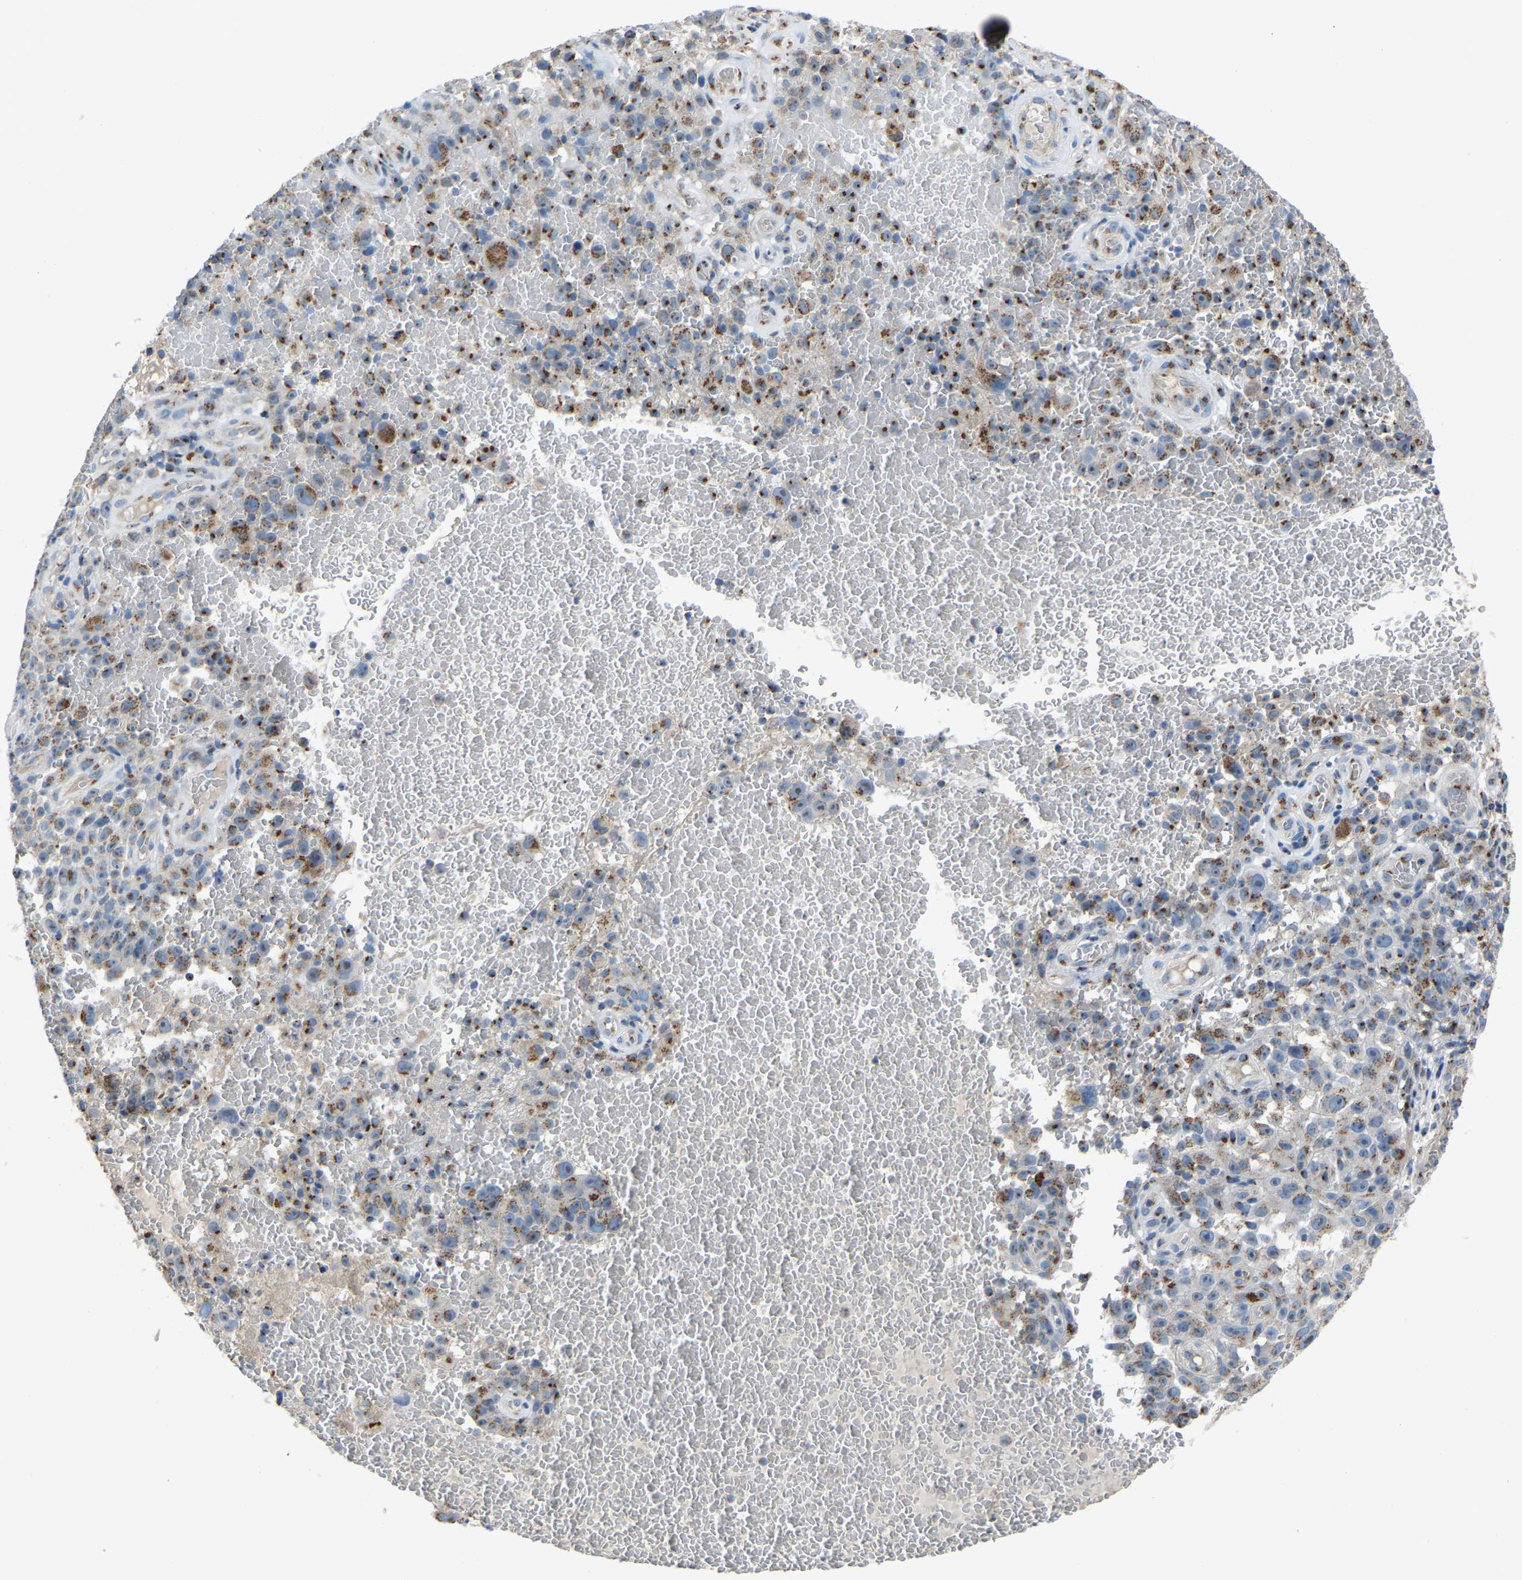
{"staining": {"intensity": "moderate", "quantity": "25%-75%", "location": "cytoplasmic/membranous"}, "tissue": "melanoma", "cell_type": "Tumor cells", "image_type": "cancer", "snomed": [{"axis": "morphology", "description": "Malignant melanoma, NOS"}, {"axis": "topography", "description": "Skin"}], "caption": "Approximately 25%-75% of tumor cells in malignant melanoma display moderate cytoplasmic/membranous protein positivity as visualized by brown immunohistochemical staining.", "gene": "CANT1", "patient": {"sex": "female", "age": 82}}